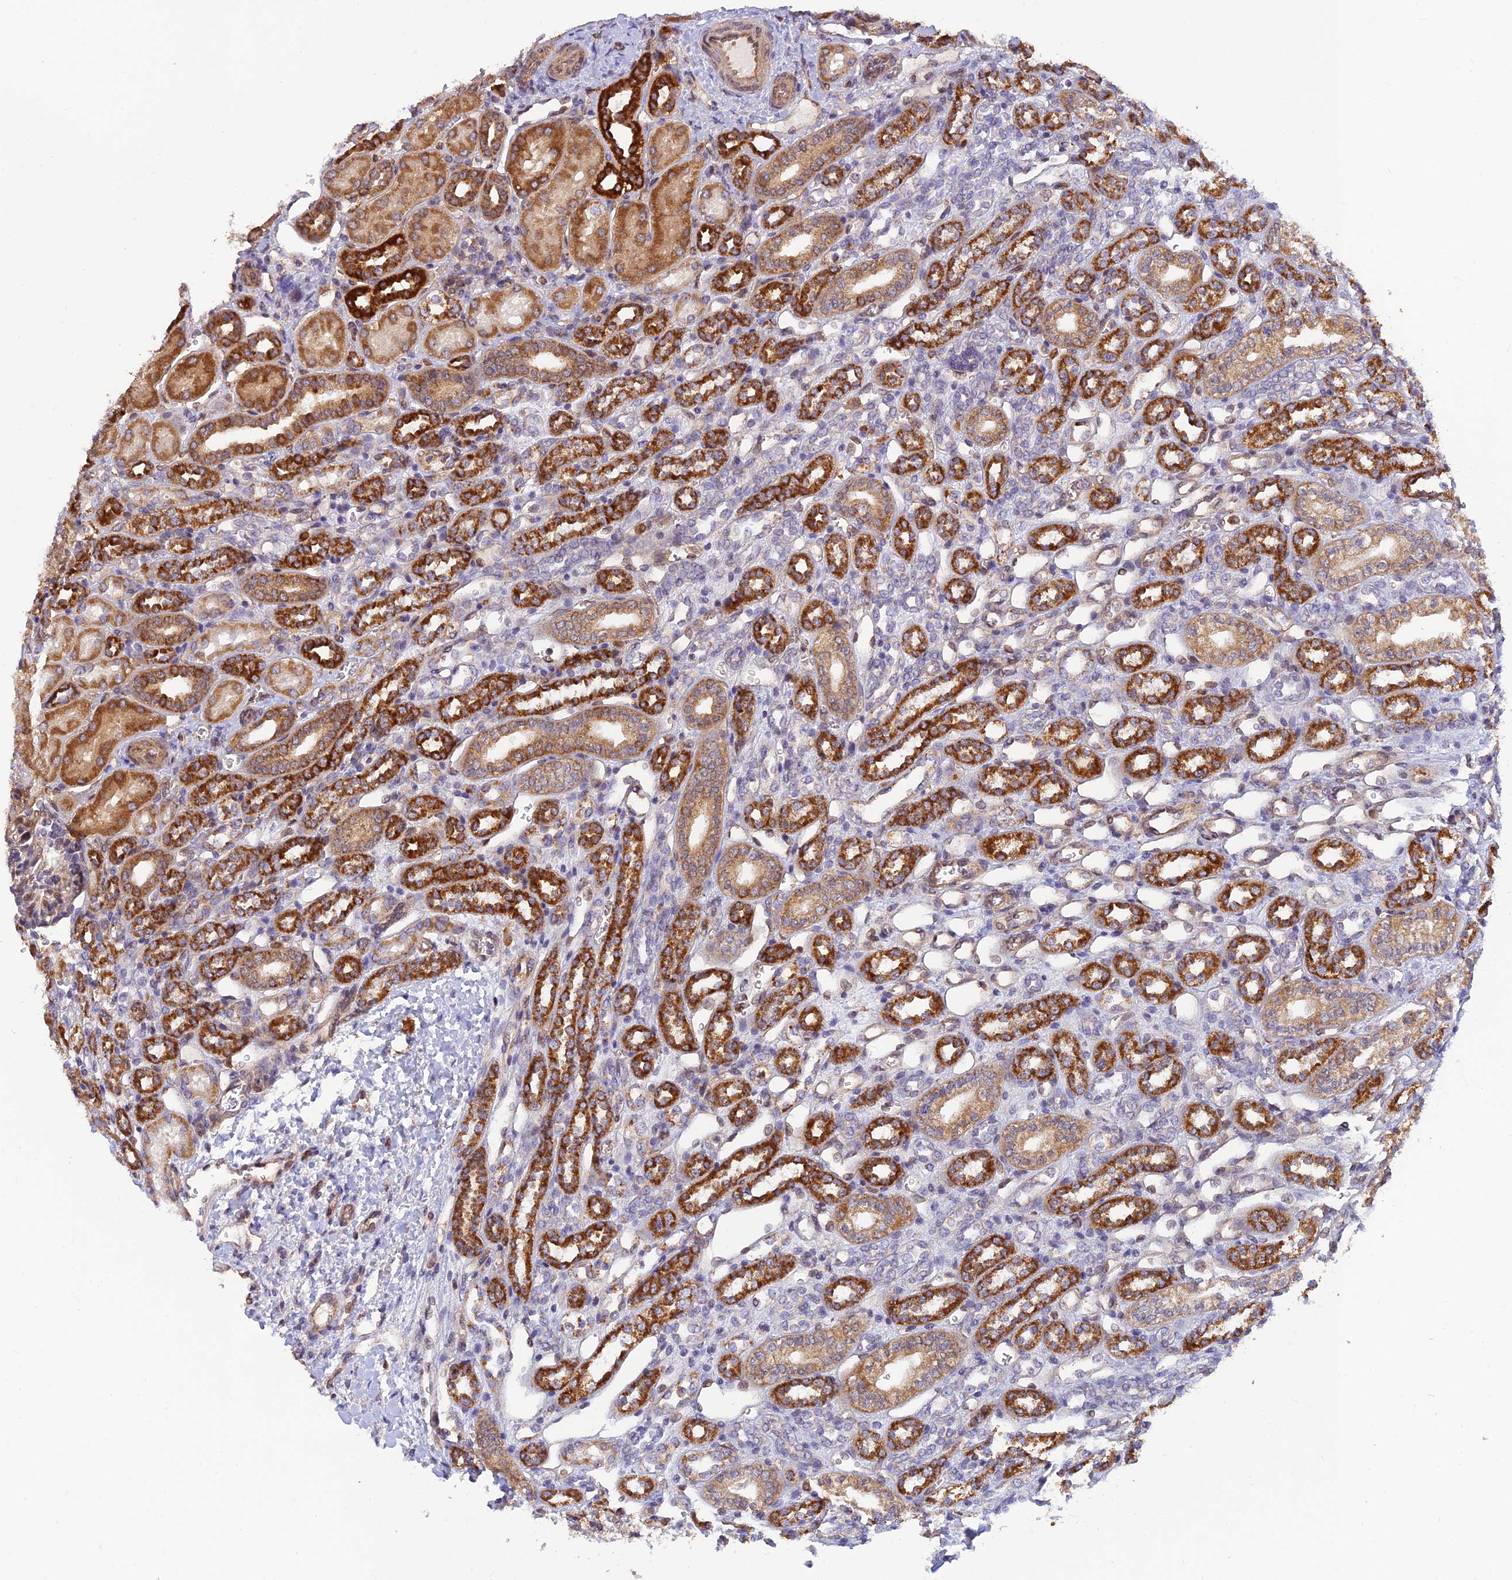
{"staining": {"intensity": "moderate", "quantity": "<25%", "location": "cytoplasmic/membranous"}, "tissue": "kidney", "cell_type": "Cells in glomeruli", "image_type": "normal", "snomed": [{"axis": "morphology", "description": "Normal tissue, NOS"}, {"axis": "morphology", "description": "Neoplasm, malignant, NOS"}, {"axis": "topography", "description": "Kidney"}], "caption": "A brown stain labels moderate cytoplasmic/membranous positivity of a protein in cells in glomeruli of unremarkable human kidney.", "gene": "LYSMD2", "patient": {"sex": "female", "age": 1}}